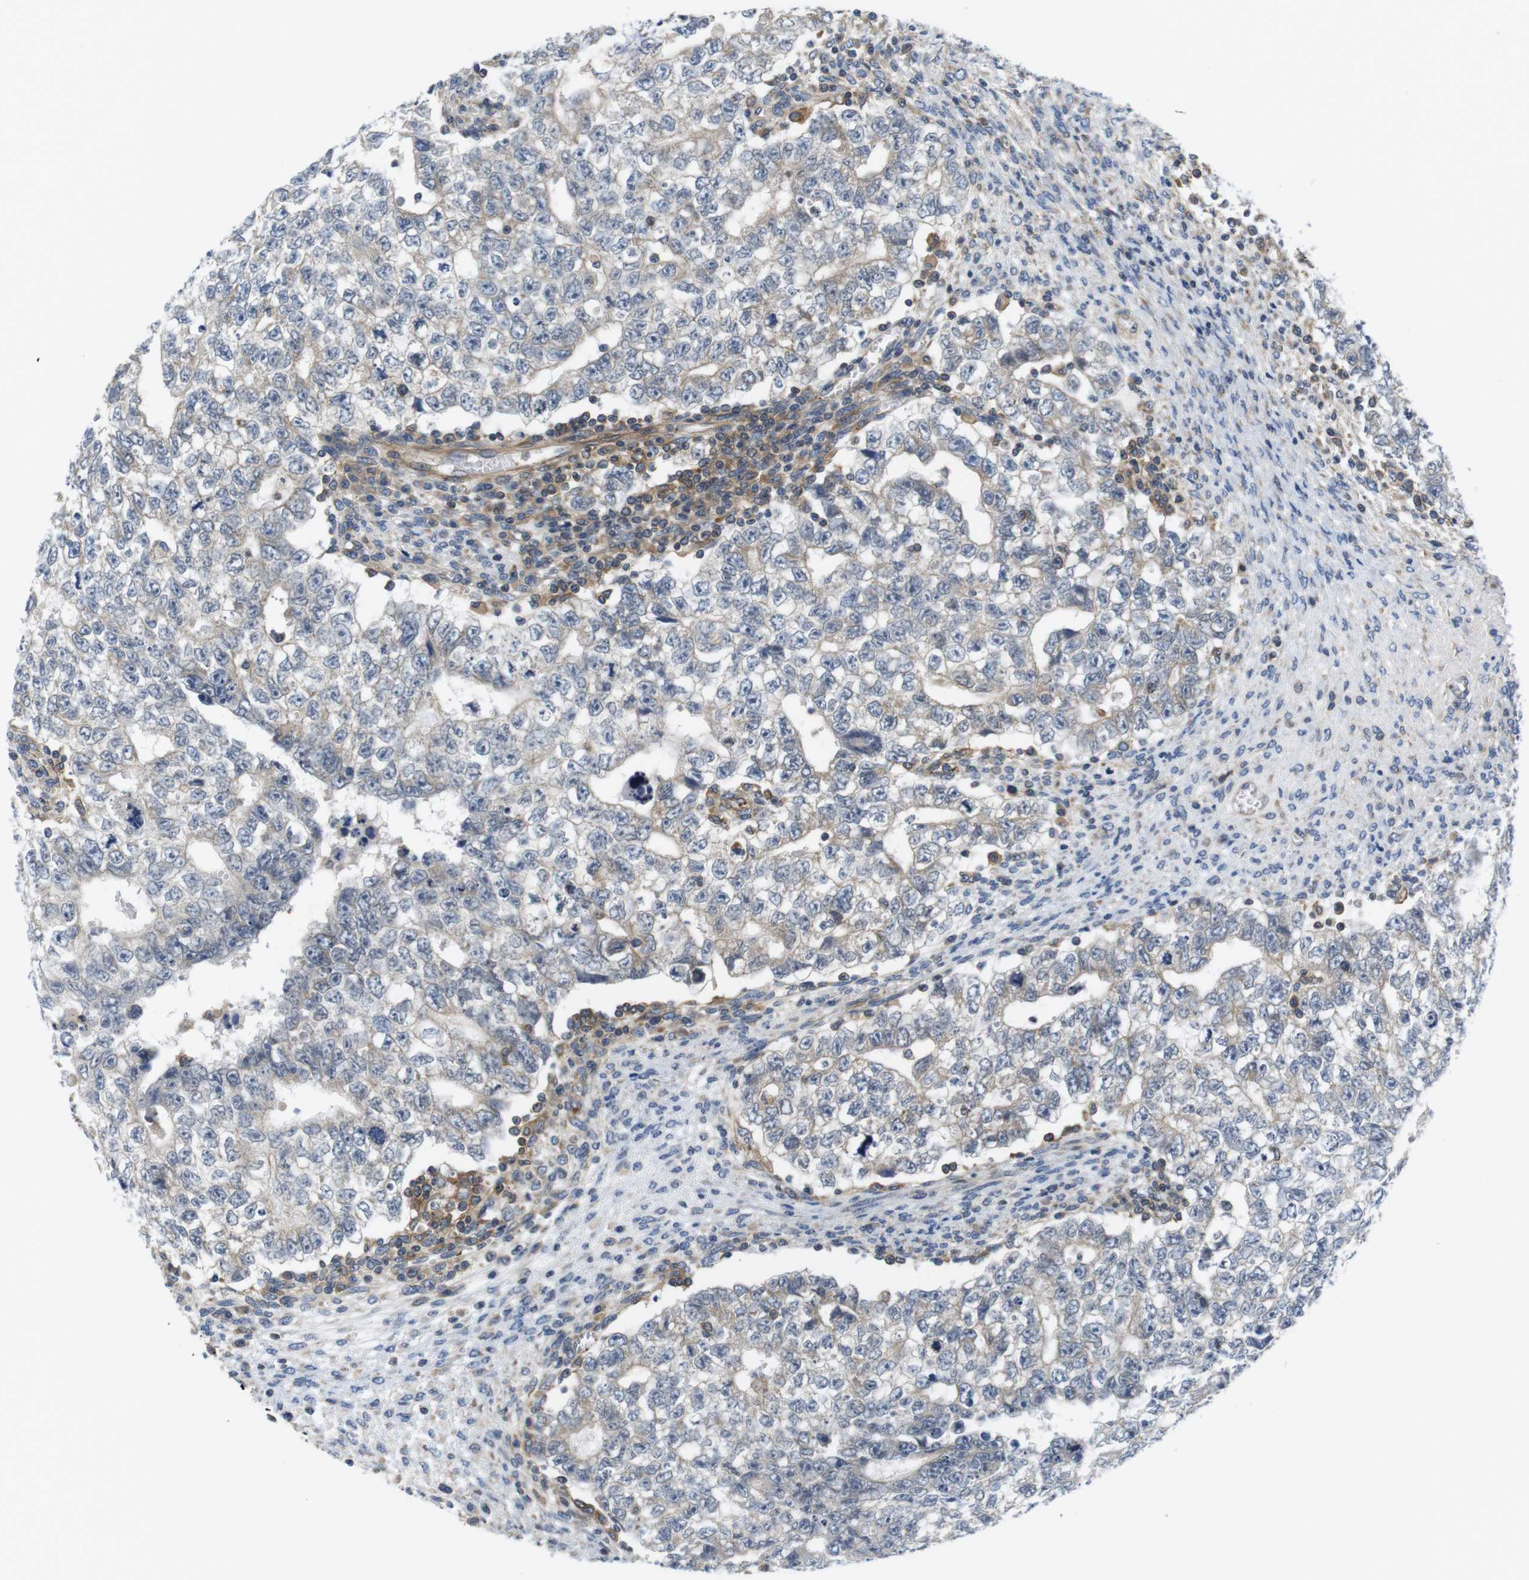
{"staining": {"intensity": "moderate", "quantity": "<25%", "location": "cytoplasmic/membranous"}, "tissue": "testis cancer", "cell_type": "Tumor cells", "image_type": "cancer", "snomed": [{"axis": "morphology", "description": "Seminoma, NOS"}, {"axis": "morphology", "description": "Carcinoma, Embryonal, NOS"}, {"axis": "topography", "description": "Testis"}], "caption": "Immunohistochemical staining of human testis cancer reveals low levels of moderate cytoplasmic/membranous protein staining in approximately <25% of tumor cells. (IHC, brightfield microscopy, high magnification).", "gene": "HERPUD2", "patient": {"sex": "male", "age": 38}}